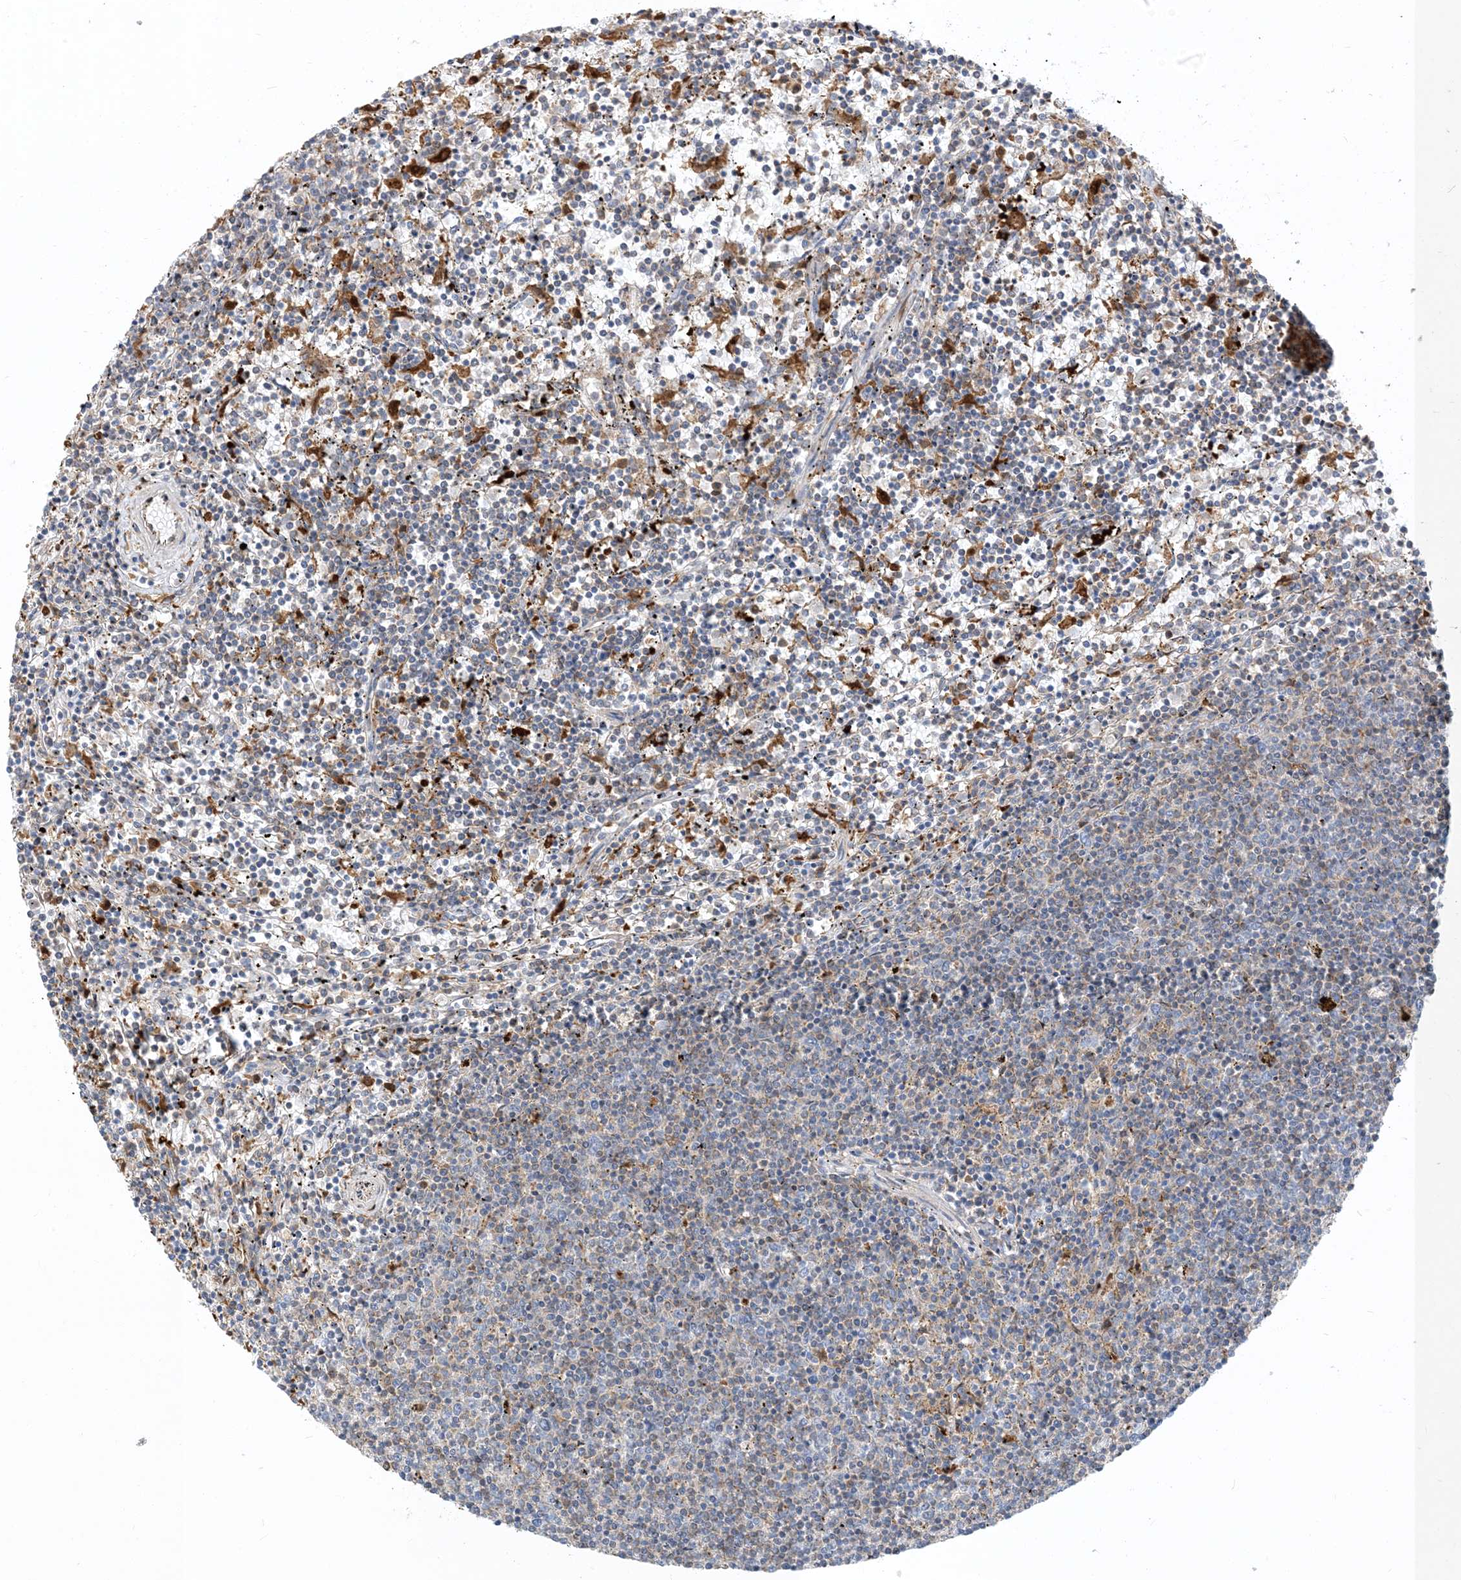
{"staining": {"intensity": "negative", "quantity": "none", "location": "none"}, "tissue": "lymphoma", "cell_type": "Tumor cells", "image_type": "cancer", "snomed": [{"axis": "morphology", "description": "Malignant lymphoma, non-Hodgkin's type, Low grade"}, {"axis": "topography", "description": "Spleen"}], "caption": "Immunohistochemistry micrograph of neoplastic tissue: low-grade malignant lymphoma, non-Hodgkin's type stained with DAB (3,3'-diaminobenzidine) demonstrates no significant protein positivity in tumor cells. Brightfield microscopy of immunohistochemistry stained with DAB (3,3'-diaminobenzidine) (brown) and hematoxylin (blue), captured at high magnification.", "gene": "NAGK", "patient": {"sex": "female", "age": 50}}